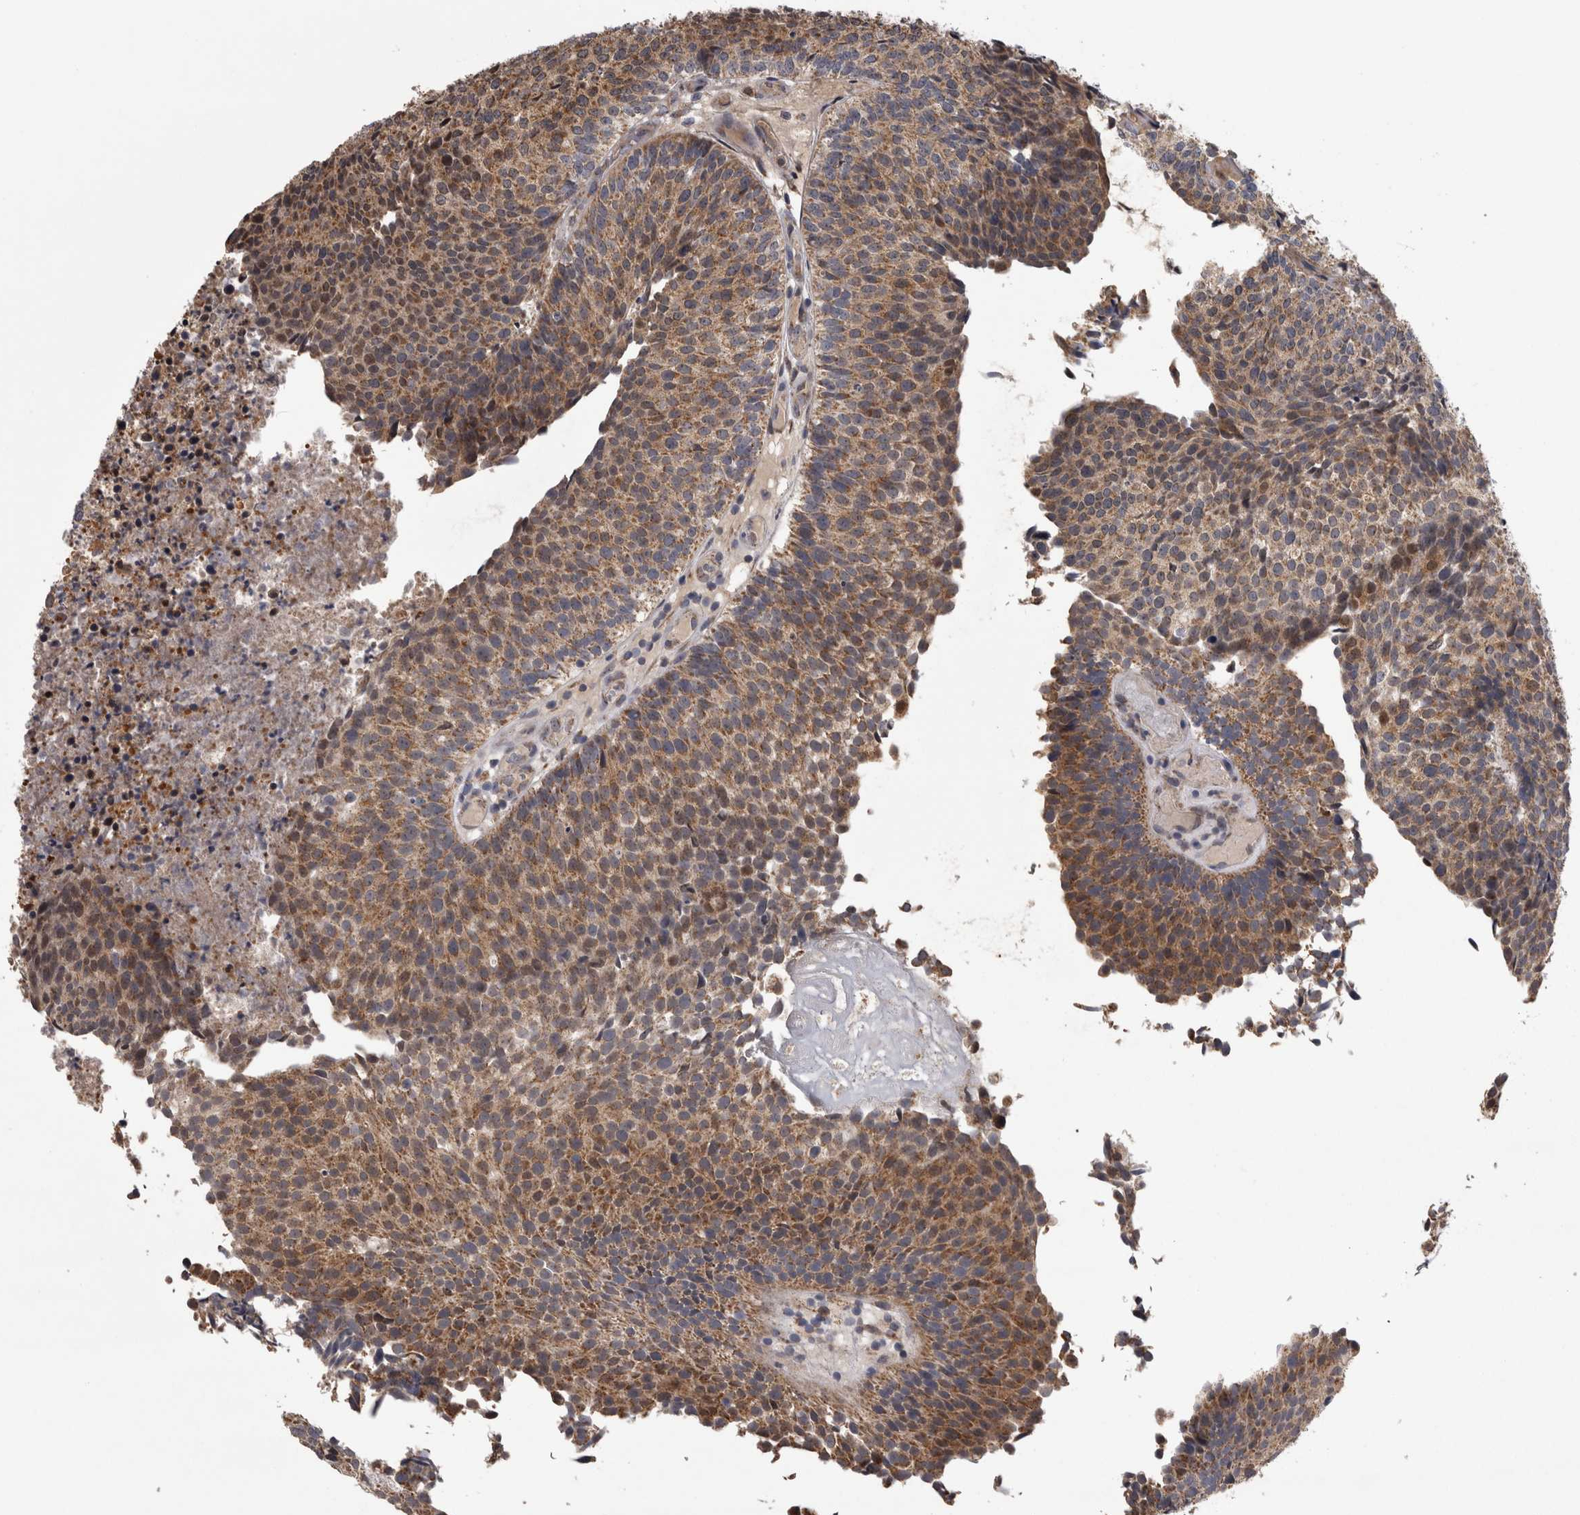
{"staining": {"intensity": "moderate", "quantity": ">75%", "location": "cytoplasmic/membranous"}, "tissue": "urothelial cancer", "cell_type": "Tumor cells", "image_type": "cancer", "snomed": [{"axis": "morphology", "description": "Urothelial carcinoma, Low grade"}, {"axis": "topography", "description": "Urinary bladder"}], "caption": "Low-grade urothelial carcinoma tissue shows moderate cytoplasmic/membranous expression in about >75% of tumor cells", "gene": "DBT", "patient": {"sex": "male", "age": 86}}